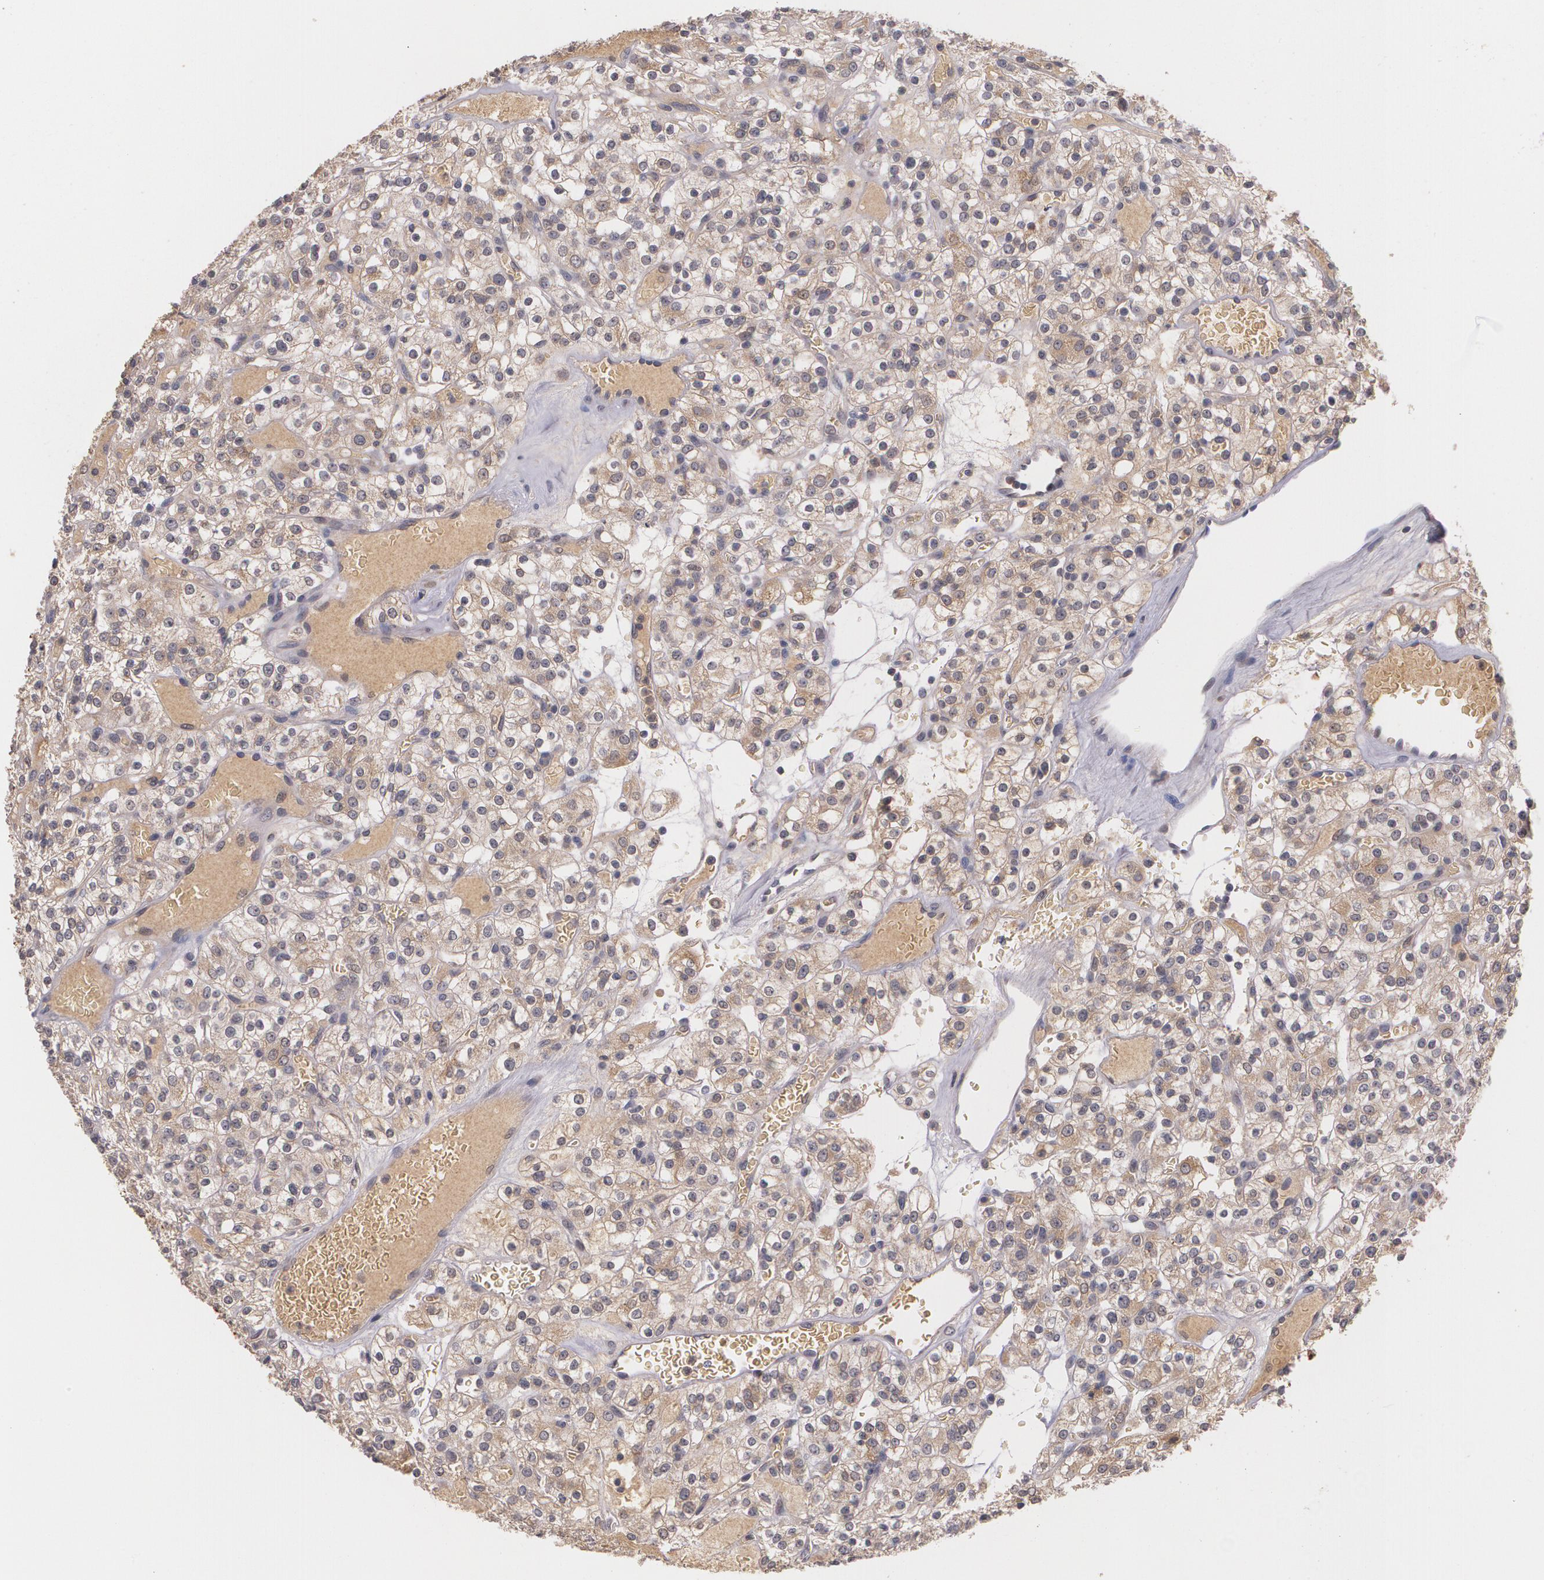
{"staining": {"intensity": "moderate", "quantity": "25%-75%", "location": "cytoplasmic/membranous"}, "tissue": "renal cancer", "cell_type": "Tumor cells", "image_type": "cancer", "snomed": [{"axis": "morphology", "description": "Normal tissue, NOS"}, {"axis": "morphology", "description": "Adenocarcinoma, NOS"}, {"axis": "topography", "description": "Kidney"}], "caption": "Moderate cytoplasmic/membranous positivity for a protein is seen in approximately 25%-75% of tumor cells of renal adenocarcinoma using immunohistochemistry (IHC).", "gene": "IFNGR2", "patient": {"sex": "female", "age": 72}}